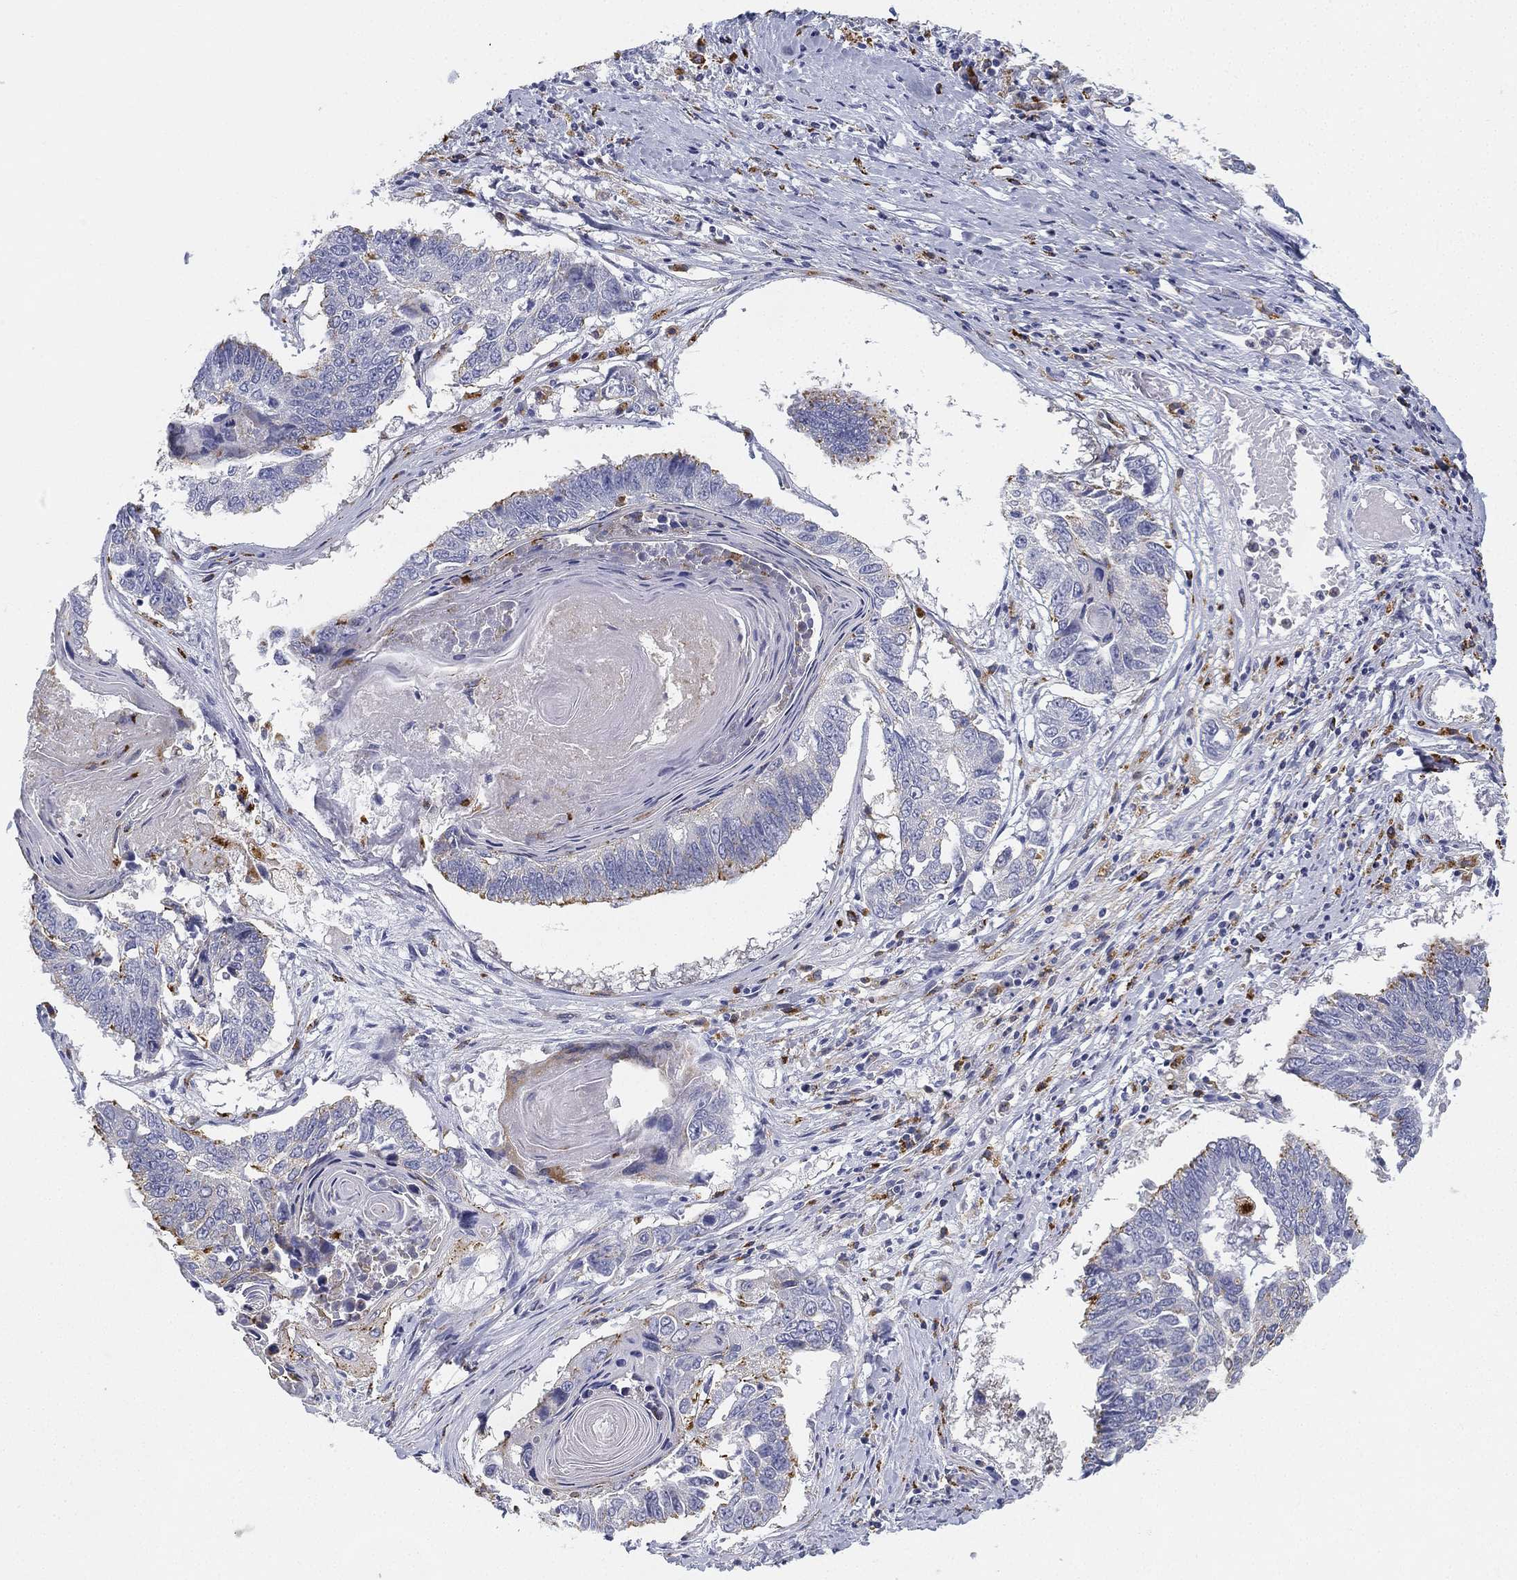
{"staining": {"intensity": "moderate", "quantity": "<25%", "location": "cytoplasmic/membranous"}, "tissue": "lung cancer", "cell_type": "Tumor cells", "image_type": "cancer", "snomed": [{"axis": "morphology", "description": "Squamous cell carcinoma, NOS"}, {"axis": "topography", "description": "Lung"}], "caption": "Lung cancer (squamous cell carcinoma) tissue demonstrates moderate cytoplasmic/membranous positivity in about <25% of tumor cells, visualized by immunohistochemistry.", "gene": "NPC2", "patient": {"sex": "male", "age": 73}}